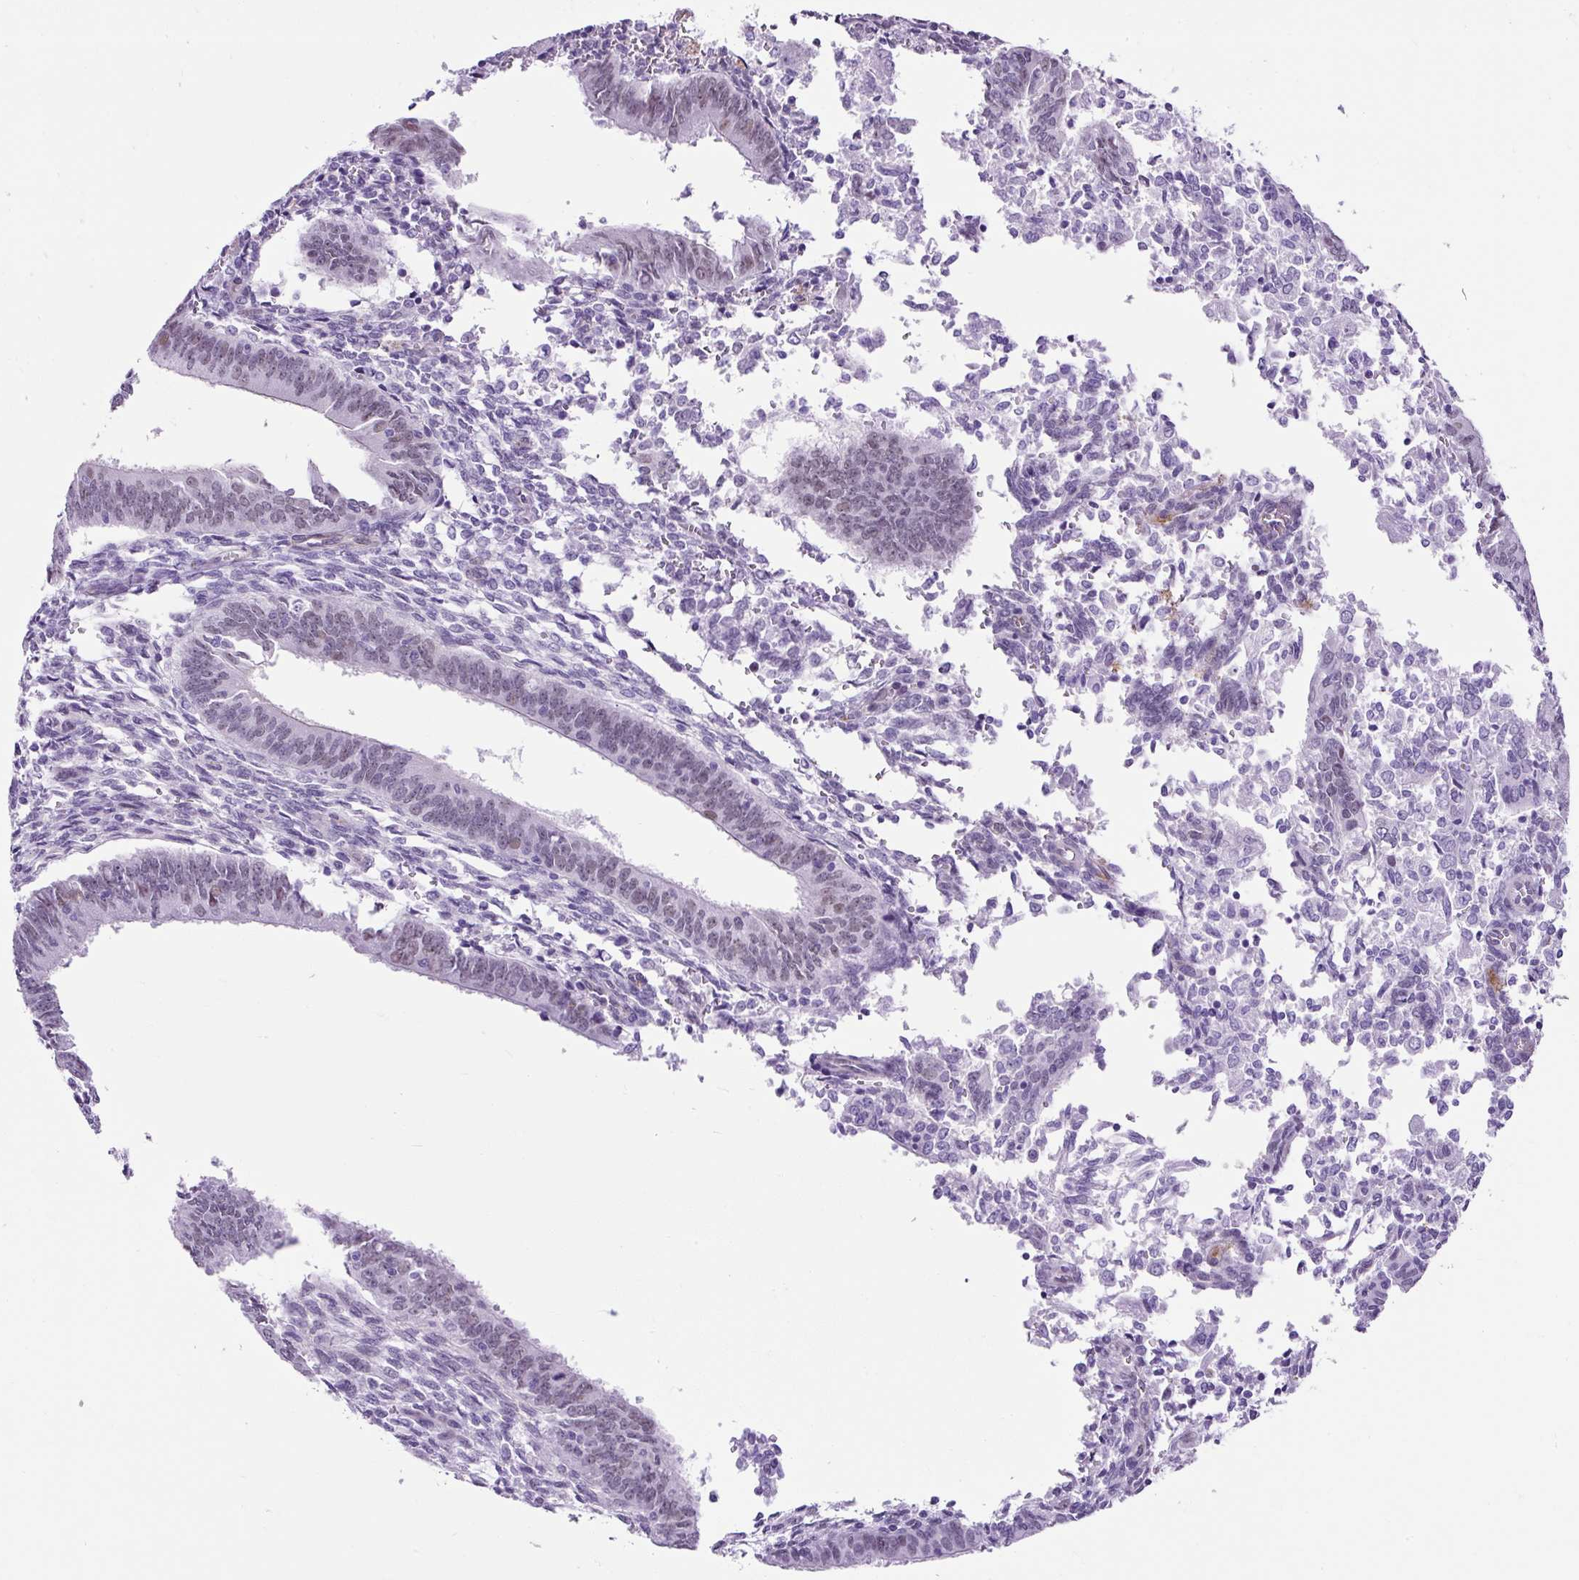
{"staining": {"intensity": "weak", "quantity": "<25%", "location": "nuclear"}, "tissue": "endometrial cancer", "cell_type": "Tumor cells", "image_type": "cancer", "snomed": [{"axis": "morphology", "description": "Adenocarcinoma, NOS"}, {"axis": "topography", "description": "Endometrium"}], "caption": "Immunohistochemistry of endometrial cancer (adenocarcinoma) reveals no expression in tumor cells.", "gene": "KRT12", "patient": {"sex": "female", "age": 50}}